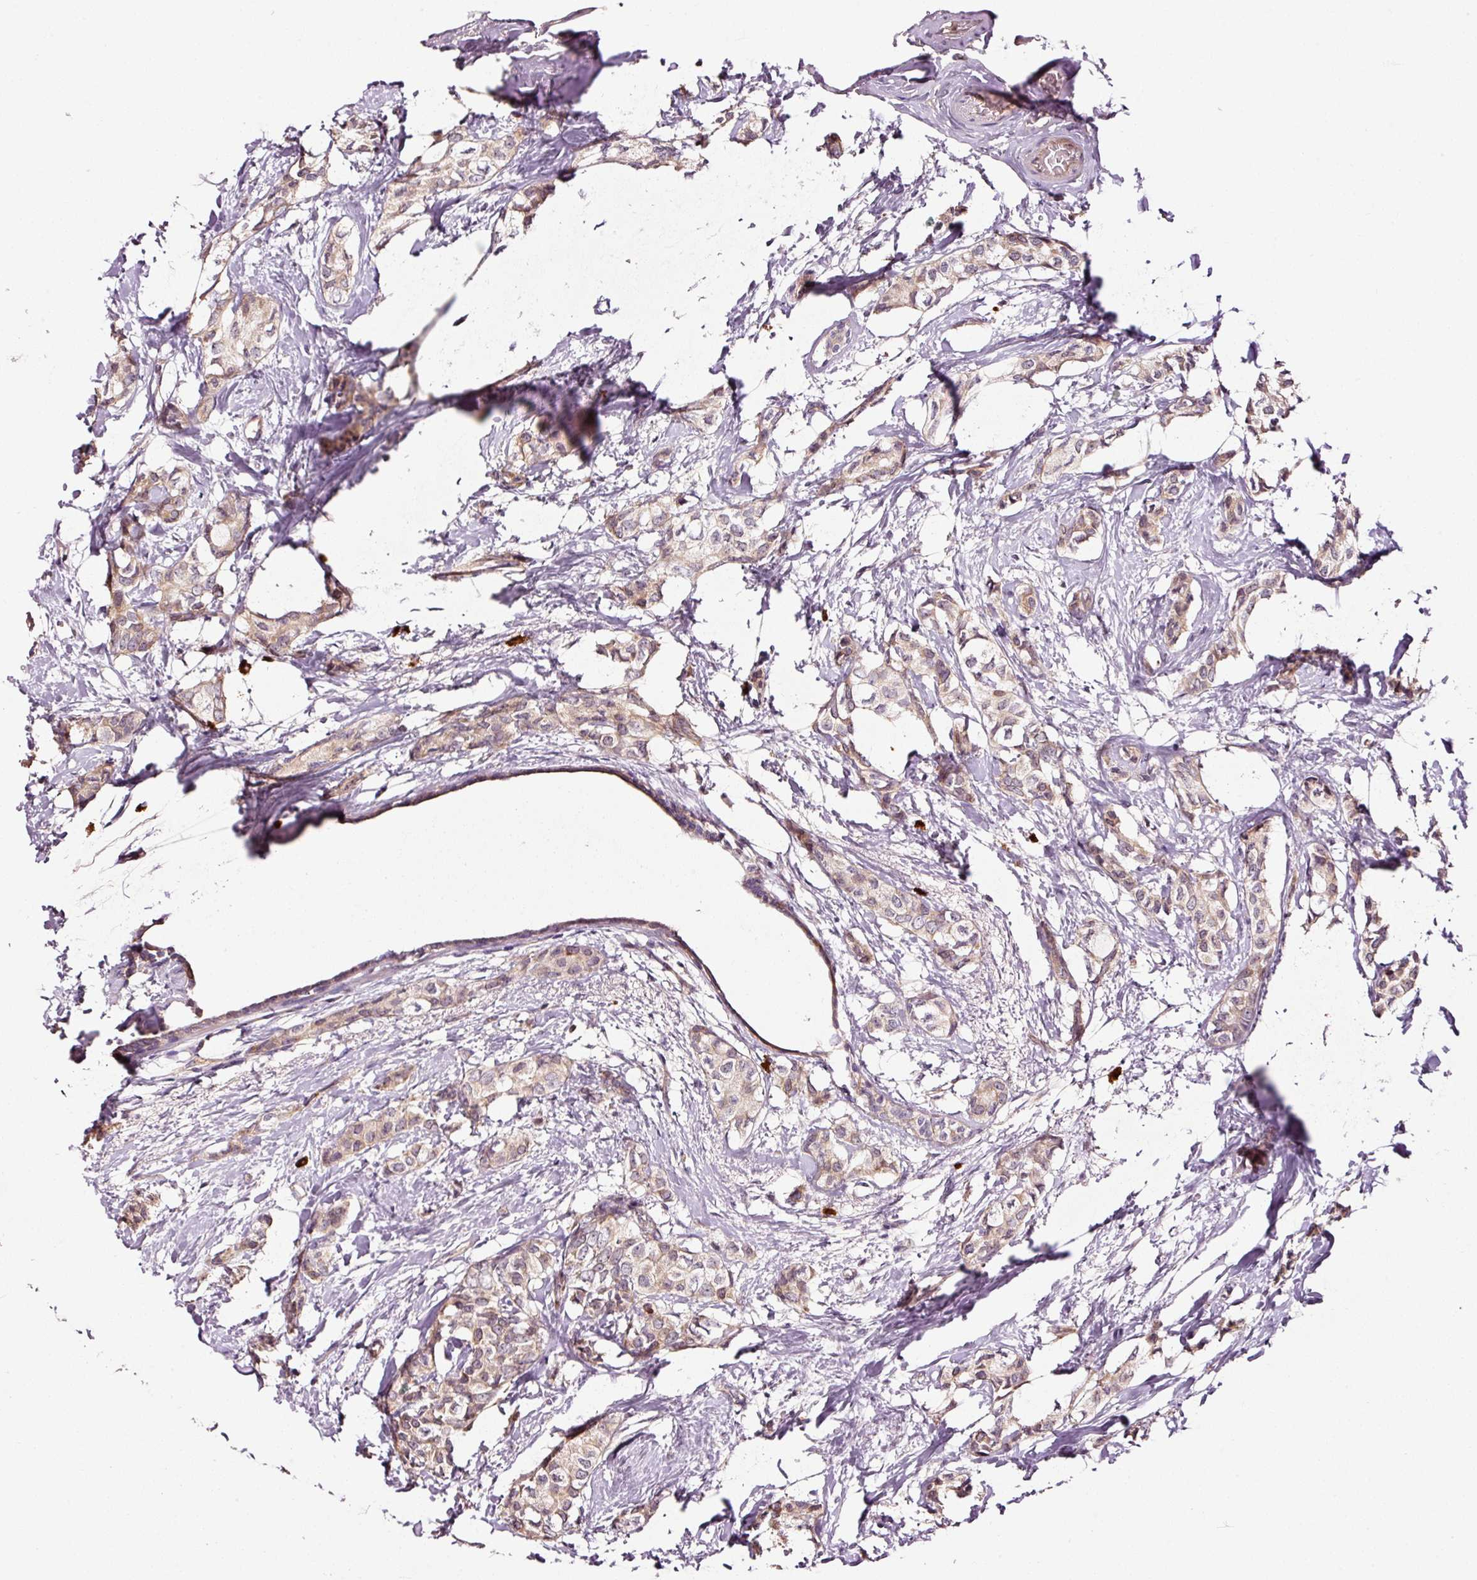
{"staining": {"intensity": "weak", "quantity": ">75%", "location": "cytoplasmic/membranous"}, "tissue": "breast cancer", "cell_type": "Tumor cells", "image_type": "cancer", "snomed": [{"axis": "morphology", "description": "Duct carcinoma"}, {"axis": "topography", "description": "Breast"}], "caption": "DAB immunohistochemical staining of breast infiltrating ductal carcinoma demonstrates weak cytoplasmic/membranous protein staining in approximately >75% of tumor cells. The protein is stained brown, and the nuclei are stained in blue (DAB IHC with brightfield microscopy, high magnification).", "gene": "ABCB4", "patient": {"sex": "female", "age": 73}}